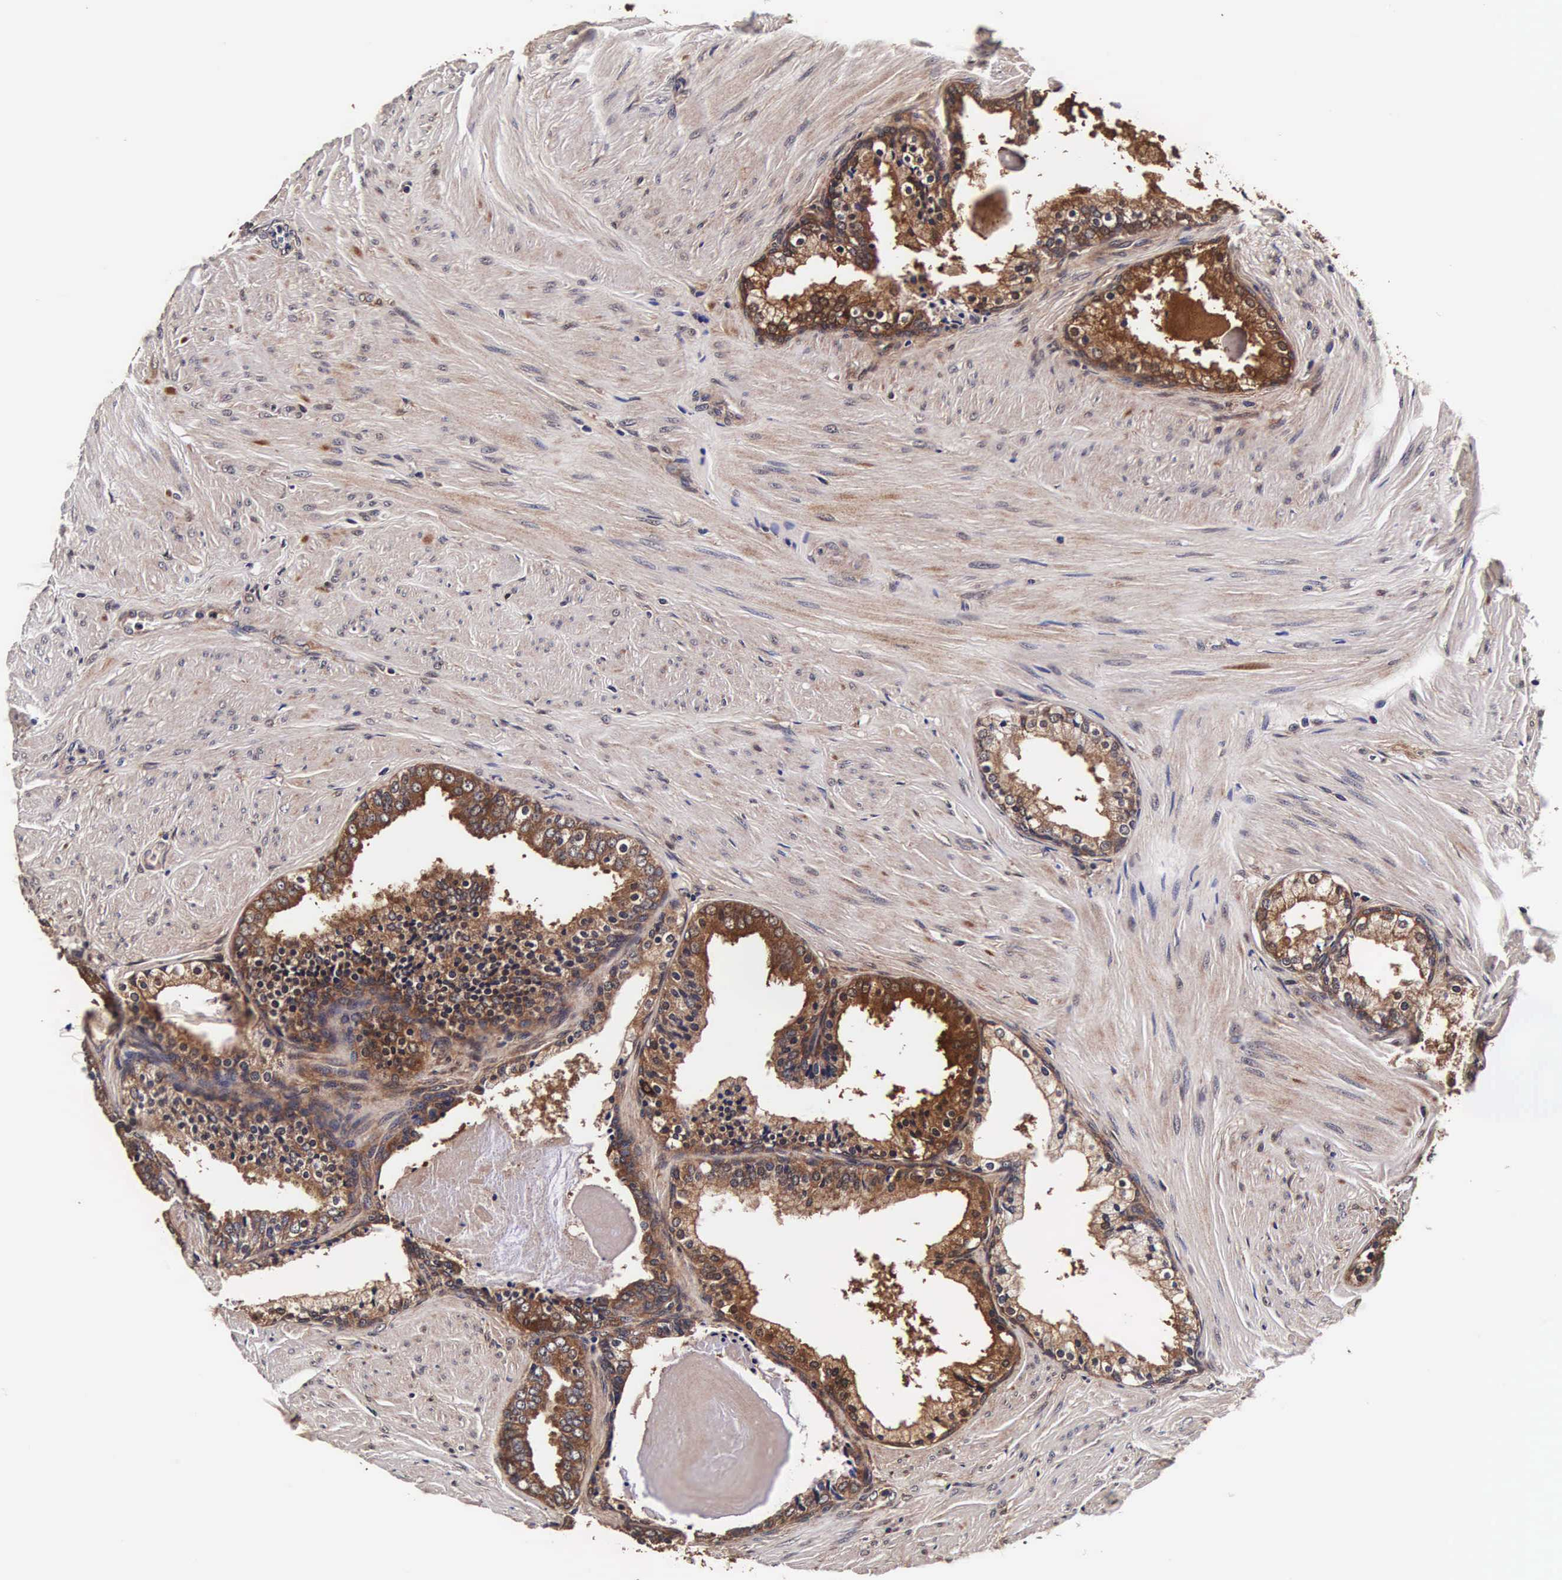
{"staining": {"intensity": "moderate", "quantity": ">75%", "location": "cytoplasmic/membranous,nuclear"}, "tissue": "prostate", "cell_type": "Glandular cells", "image_type": "normal", "snomed": [{"axis": "morphology", "description": "Normal tissue, NOS"}, {"axis": "topography", "description": "Prostate"}], "caption": "DAB immunohistochemical staining of normal prostate reveals moderate cytoplasmic/membranous,nuclear protein staining in approximately >75% of glandular cells.", "gene": "TECPR2", "patient": {"sex": "male", "age": 65}}